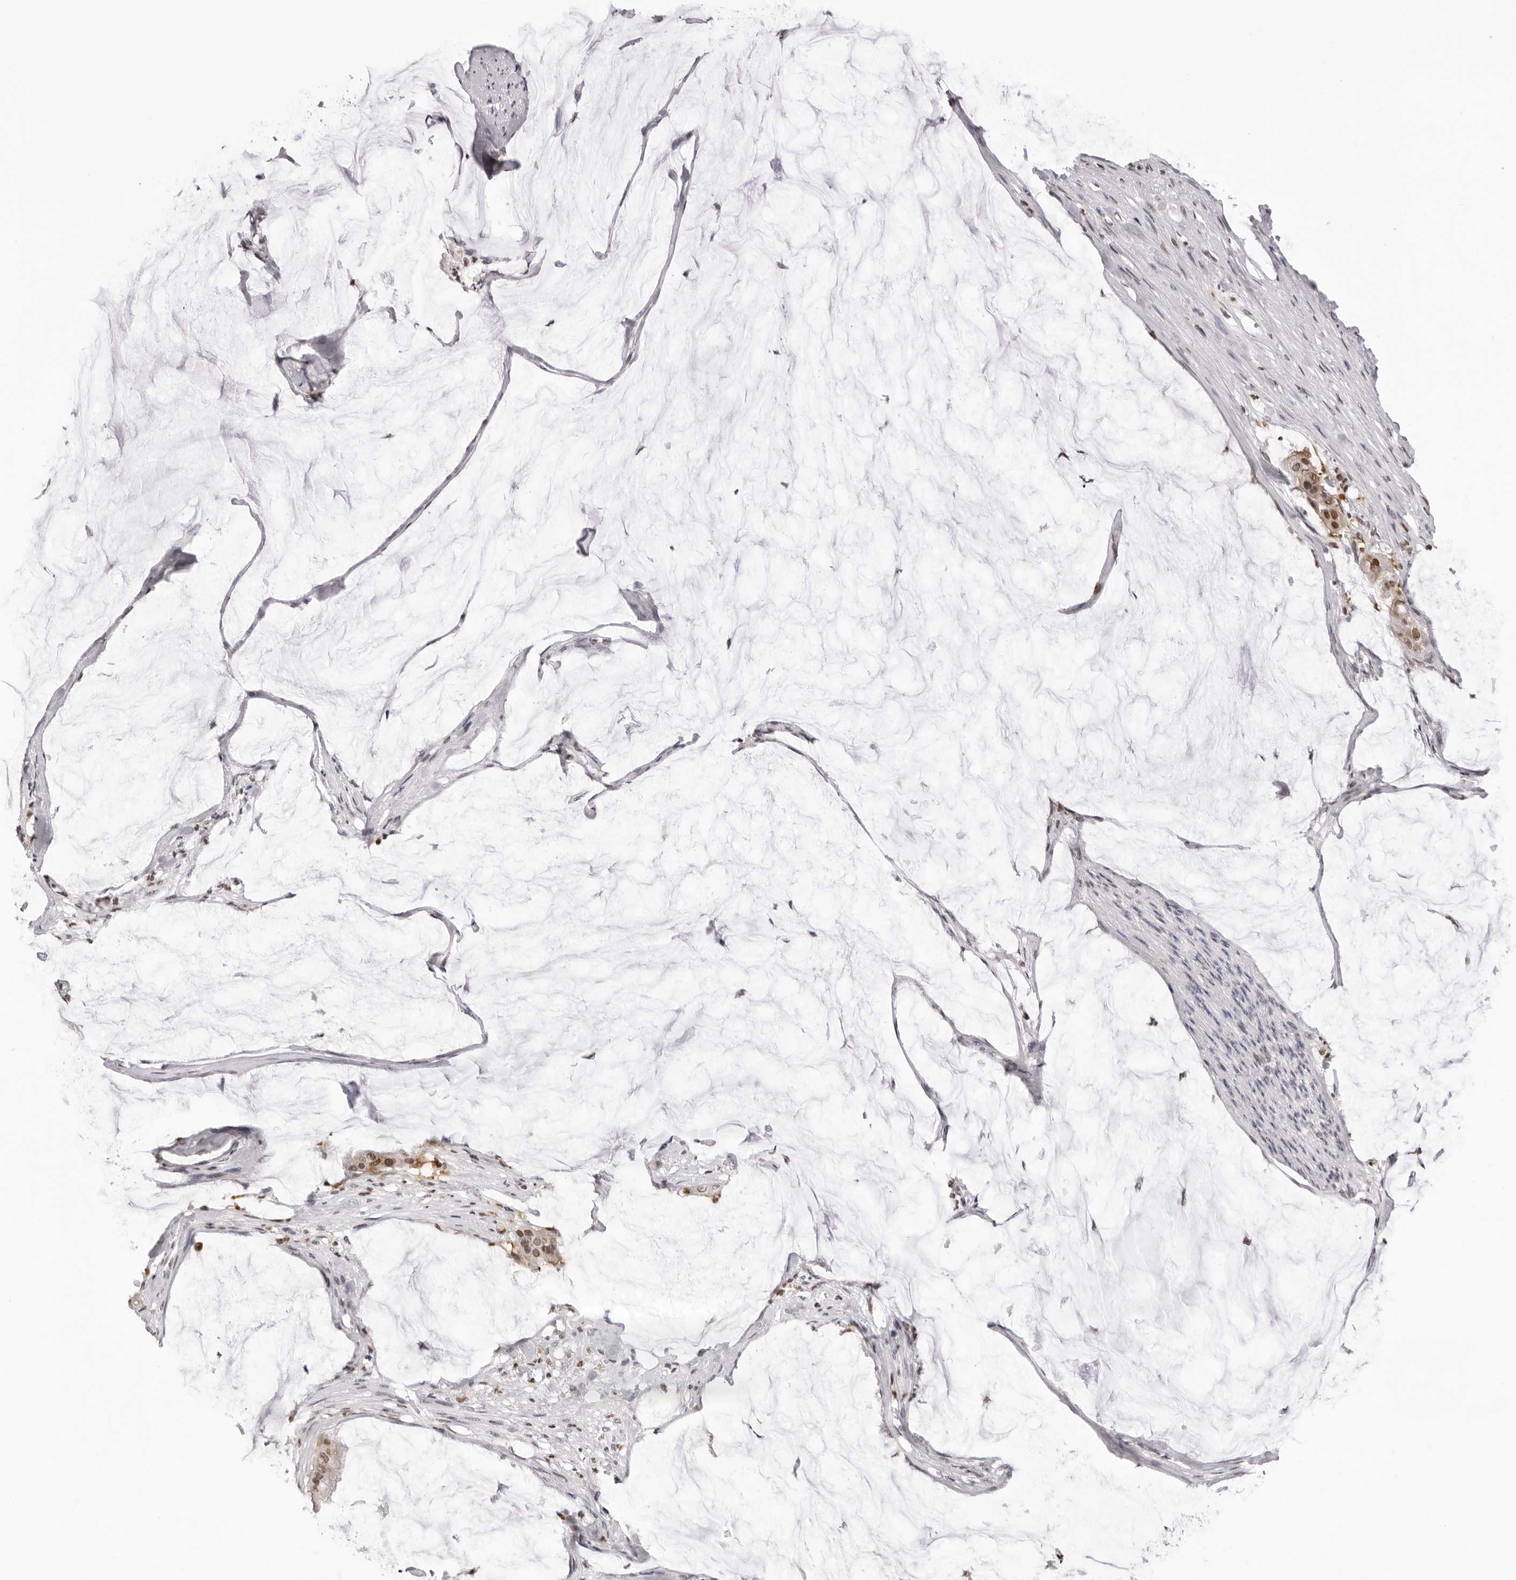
{"staining": {"intensity": "moderate", "quantity": ">75%", "location": "nuclear"}, "tissue": "pancreatic cancer", "cell_type": "Tumor cells", "image_type": "cancer", "snomed": [{"axis": "morphology", "description": "Adenocarcinoma, NOS"}, {"axis": "topography", "description": "Pancreas"}], "caption": "IHC photomicrograph of human pancreatic cancer (adenocarcinoma) stained for a protein (brown), which demonstrates medium levels of moderate nuclear expression in about >75% of tumor cells.", "gene": "HSPA4", "patient": {"sex": "male", "age": 41}}